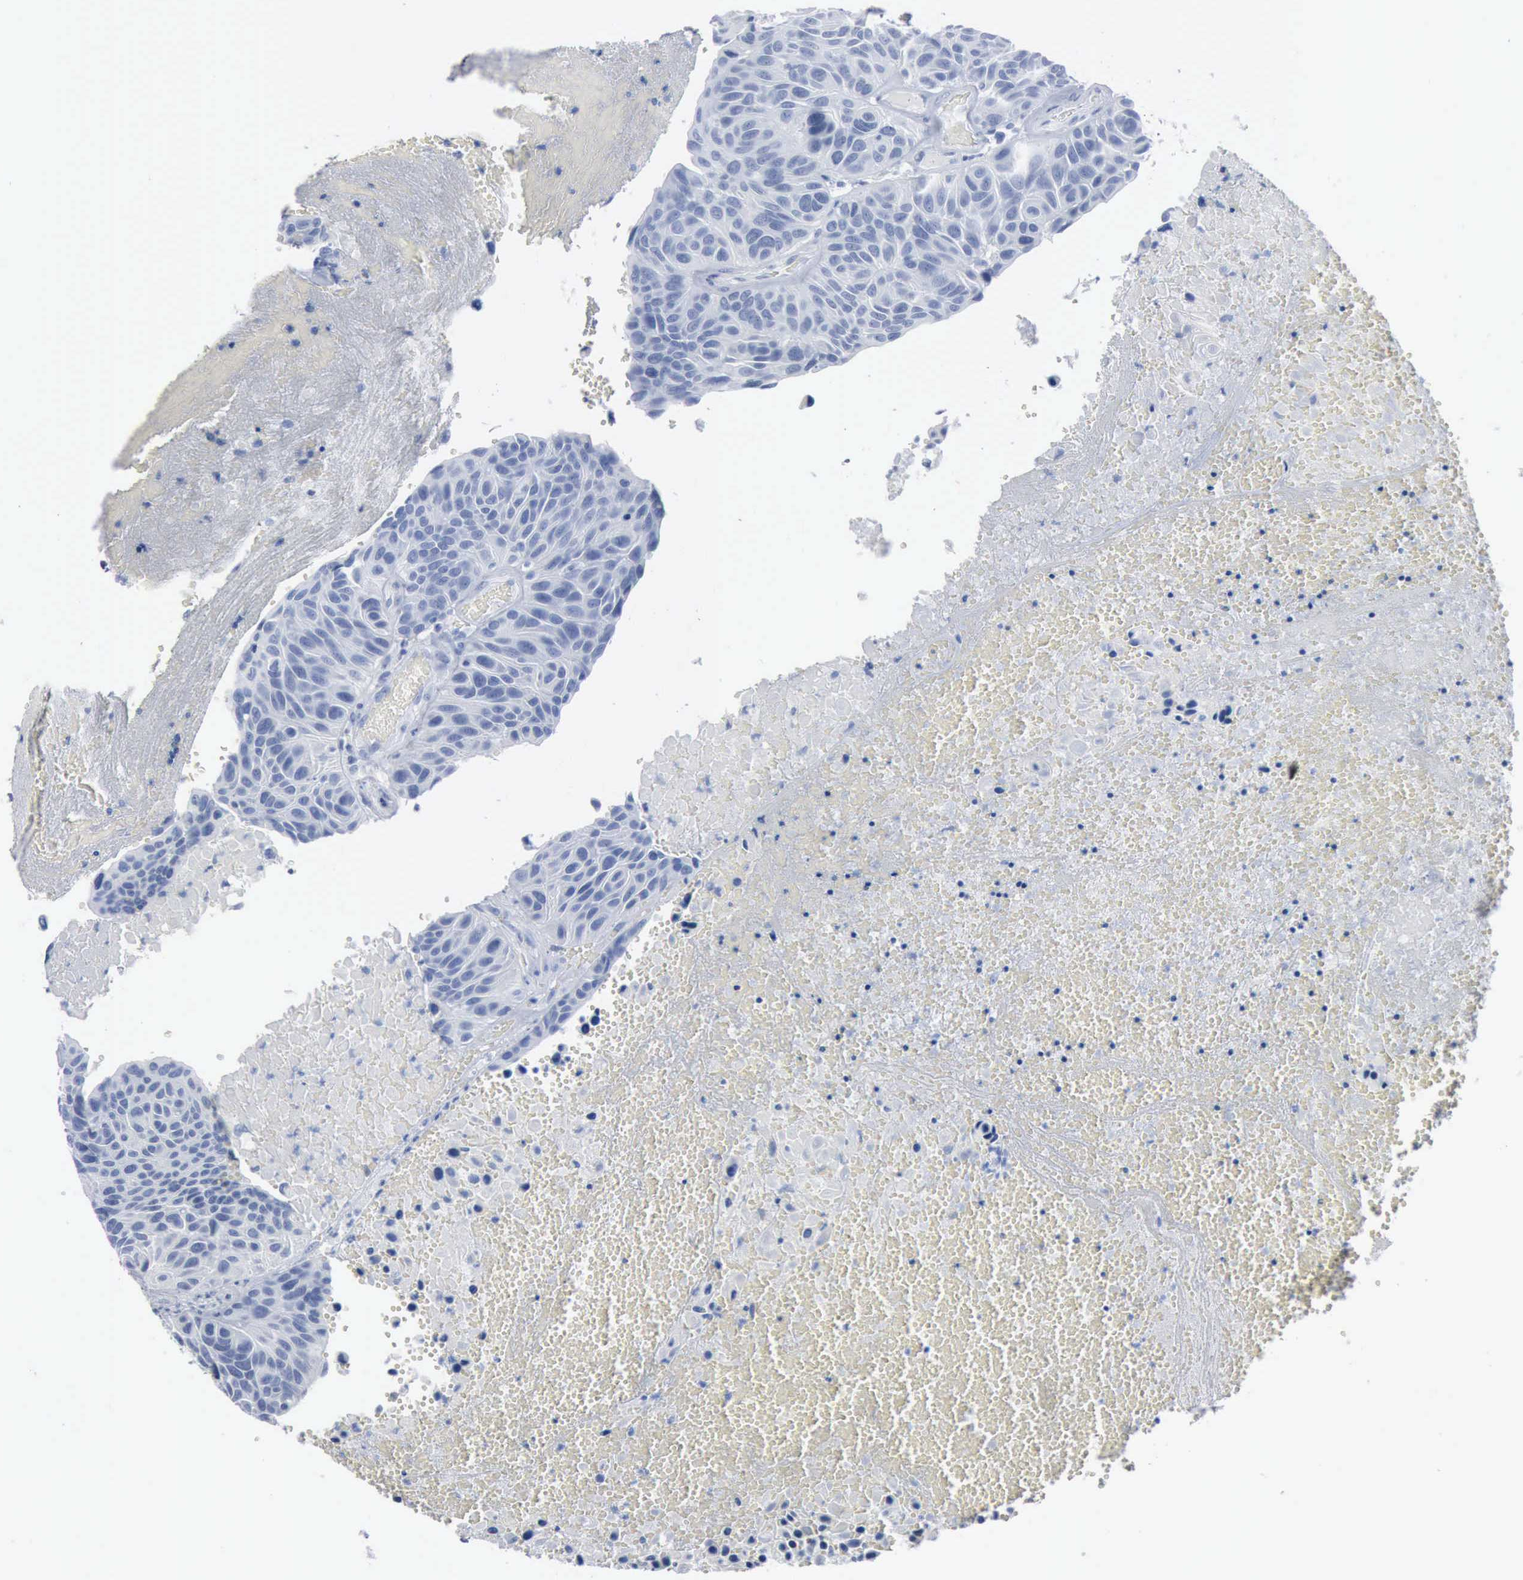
{"staining": {"intensity": "negative", "quantity": "none", "location": "none"}, "tissue": "urothelial cancer", "cell_type": "Tumor cells", "image_type": "cancer", "snomed": [{"axis": "morphology", "description": "Urothelial carcinoma, High grade"}, {"axis": "topography", "description": "Urinary bladder"}], "caption": "Tumor cells are negative for brown protein staining in urothelial carcinoma (high-grade).", "gene": "DMD", "patient": {"sex": "male", "age": 66}}